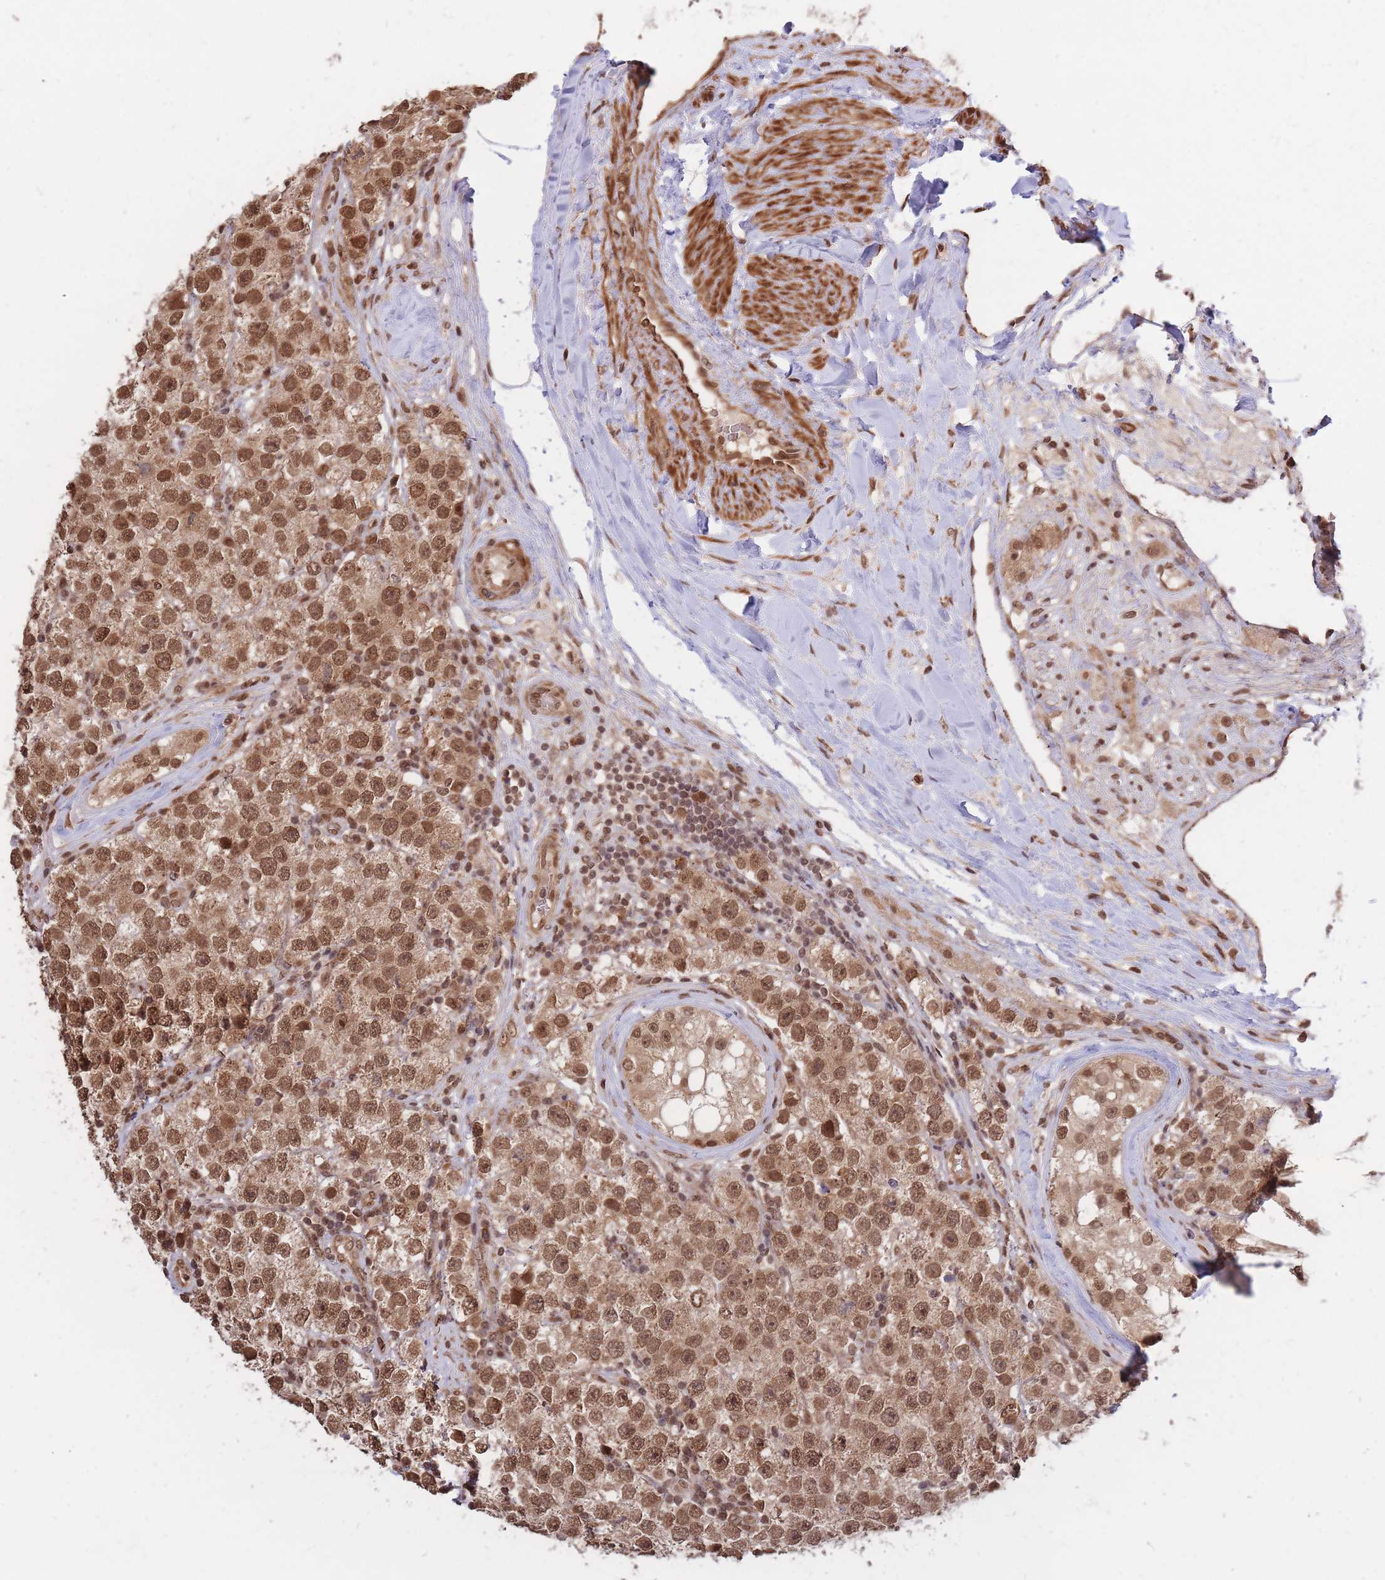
{"staining": {"intensity": "moderate", "quantity": ">75%", "location": "cytoplasmic/membranous,nuclear"}, "tissue": "testis cancer", "cell_type": "Tumor cells", "image_type": "cancer", "snomed": [{"axis": "morphology", "description": "Seminoma, NOS"}, {"axis": "topography", "description": "Testis"}], "caption": "Tumor cells reveal moderate cytoplasmic/membranous and nuclear staining in approximately >75% of cells in testis cancer.", "gene": "SRA1", "patient": {"sex": "male", "age": 34}}